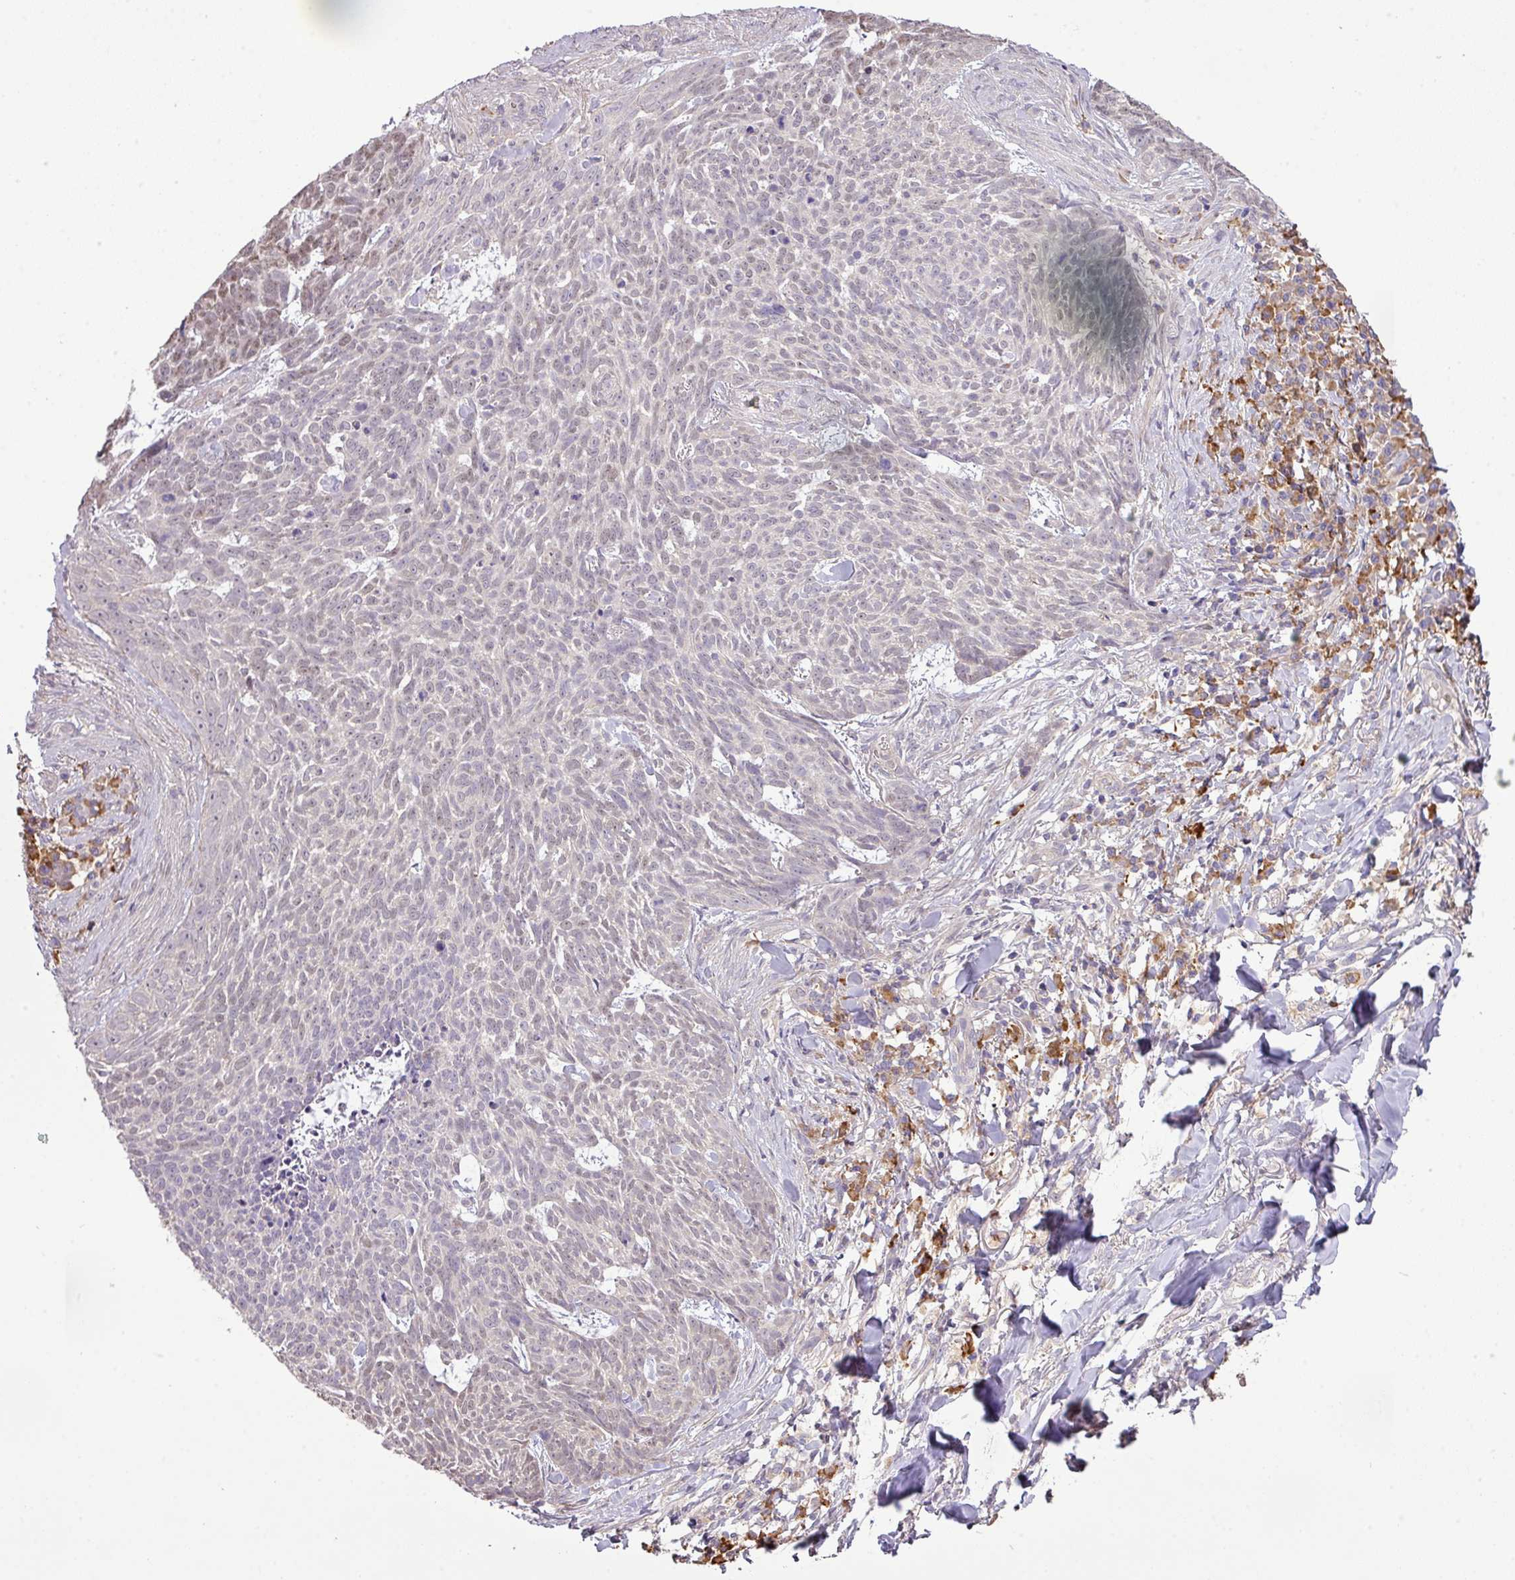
{"staining": {"intensity": "weak", "quantity": "<25%", "location": "nuclear"}, "tissue": "skin cancer", "cell_type": "Tumor cells", "image_type": "cancer", "snomed": [{"axis": "morphology", "description": "Basal cell carcinoma"}, {"axis": "topography", "description": "Skin"}], "caption": "Immunohistochemistry (IHC) photomicrograph of neoplastic tissue: basal cell carcinoma (skin) stained with DAB reveals no significant protein positivity in tumor cells.", "gene": "TPRA1", "patient": {"sex": "female", "age": 93}}